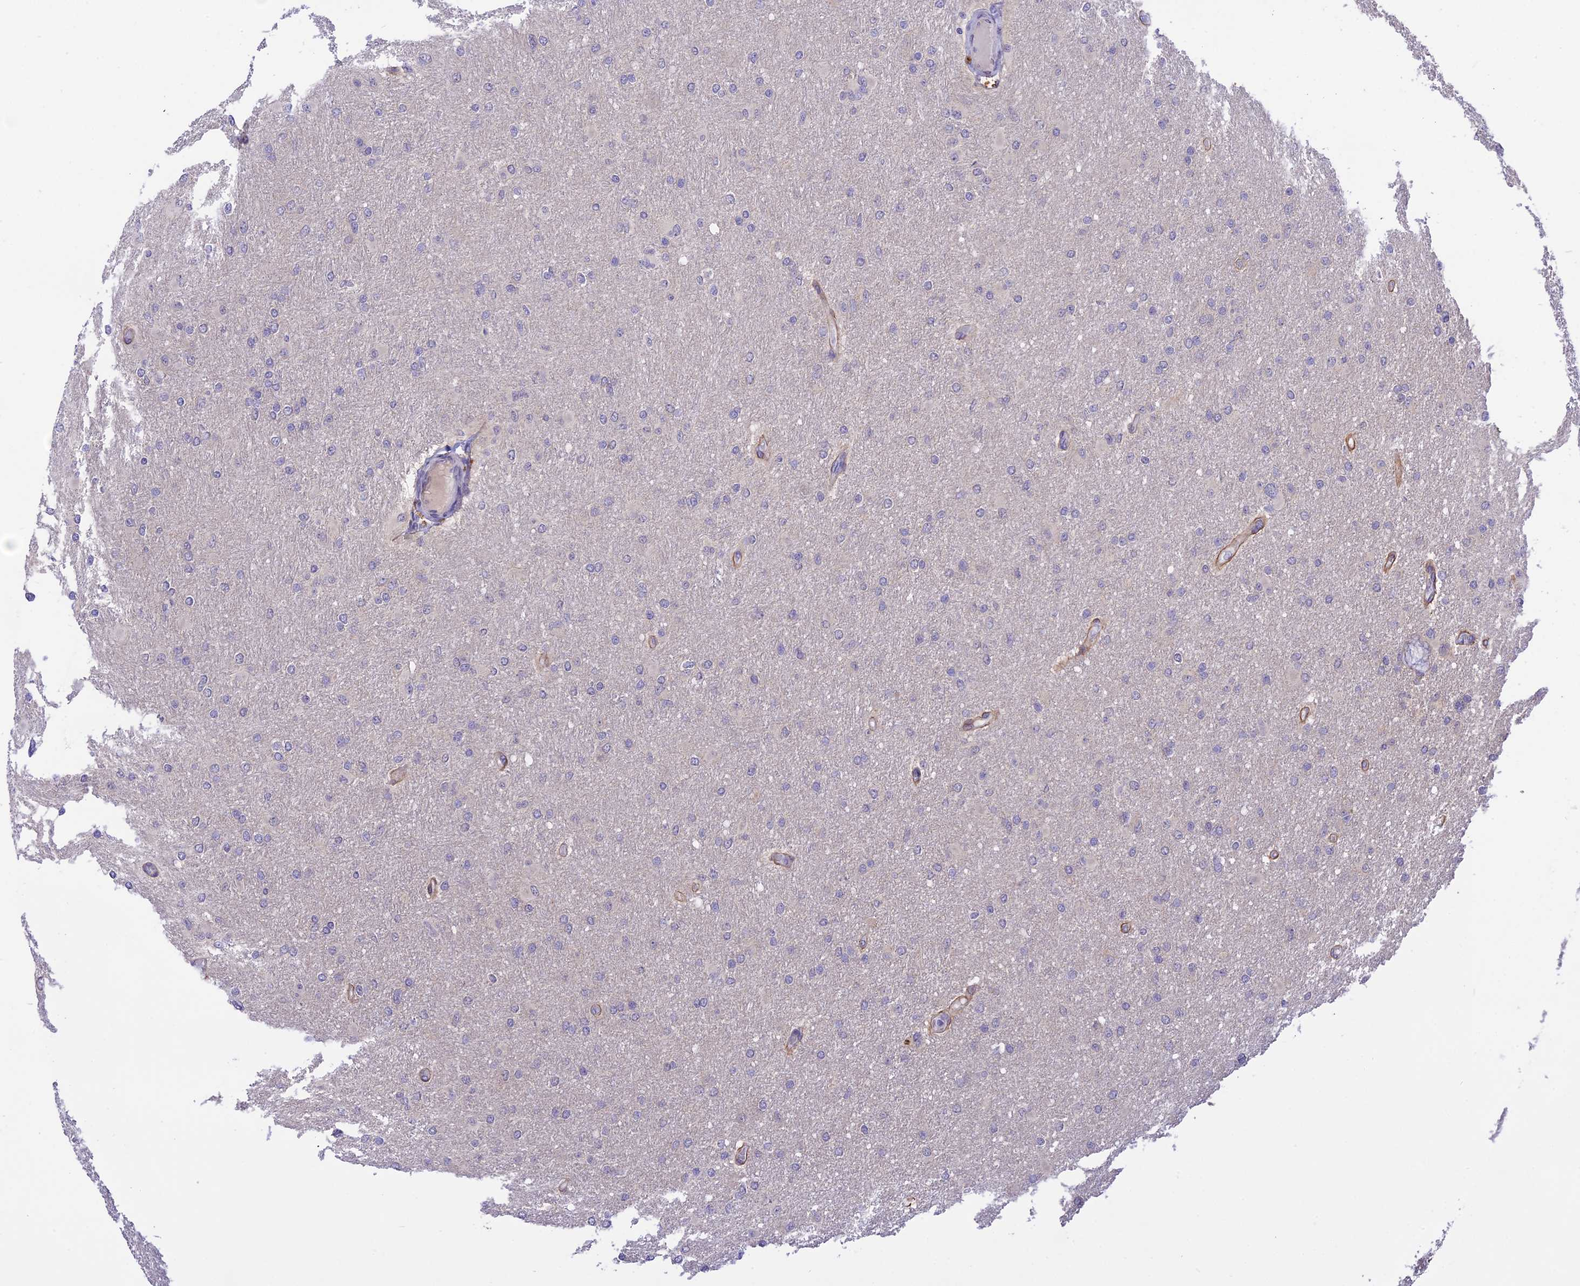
{"staining": {"intensity": "negative", "quantity": "none", "location": "none"}, "tissue": "glioma", "cell_type": "Tumor cells", "image_type": "cancer", "snomed": [{"axis": "morphology", "description": "Glioma, malignant, High grade"}, {"axis": "topography", "description": "Cerebral cortex"}], "caption": "This is a histopathology image of IHC staining of malignant glioma (high-grade), which shows no expression in tumor cells.", "gene": "ZNF837", "patient": {"sex": "female", "age": 36}}